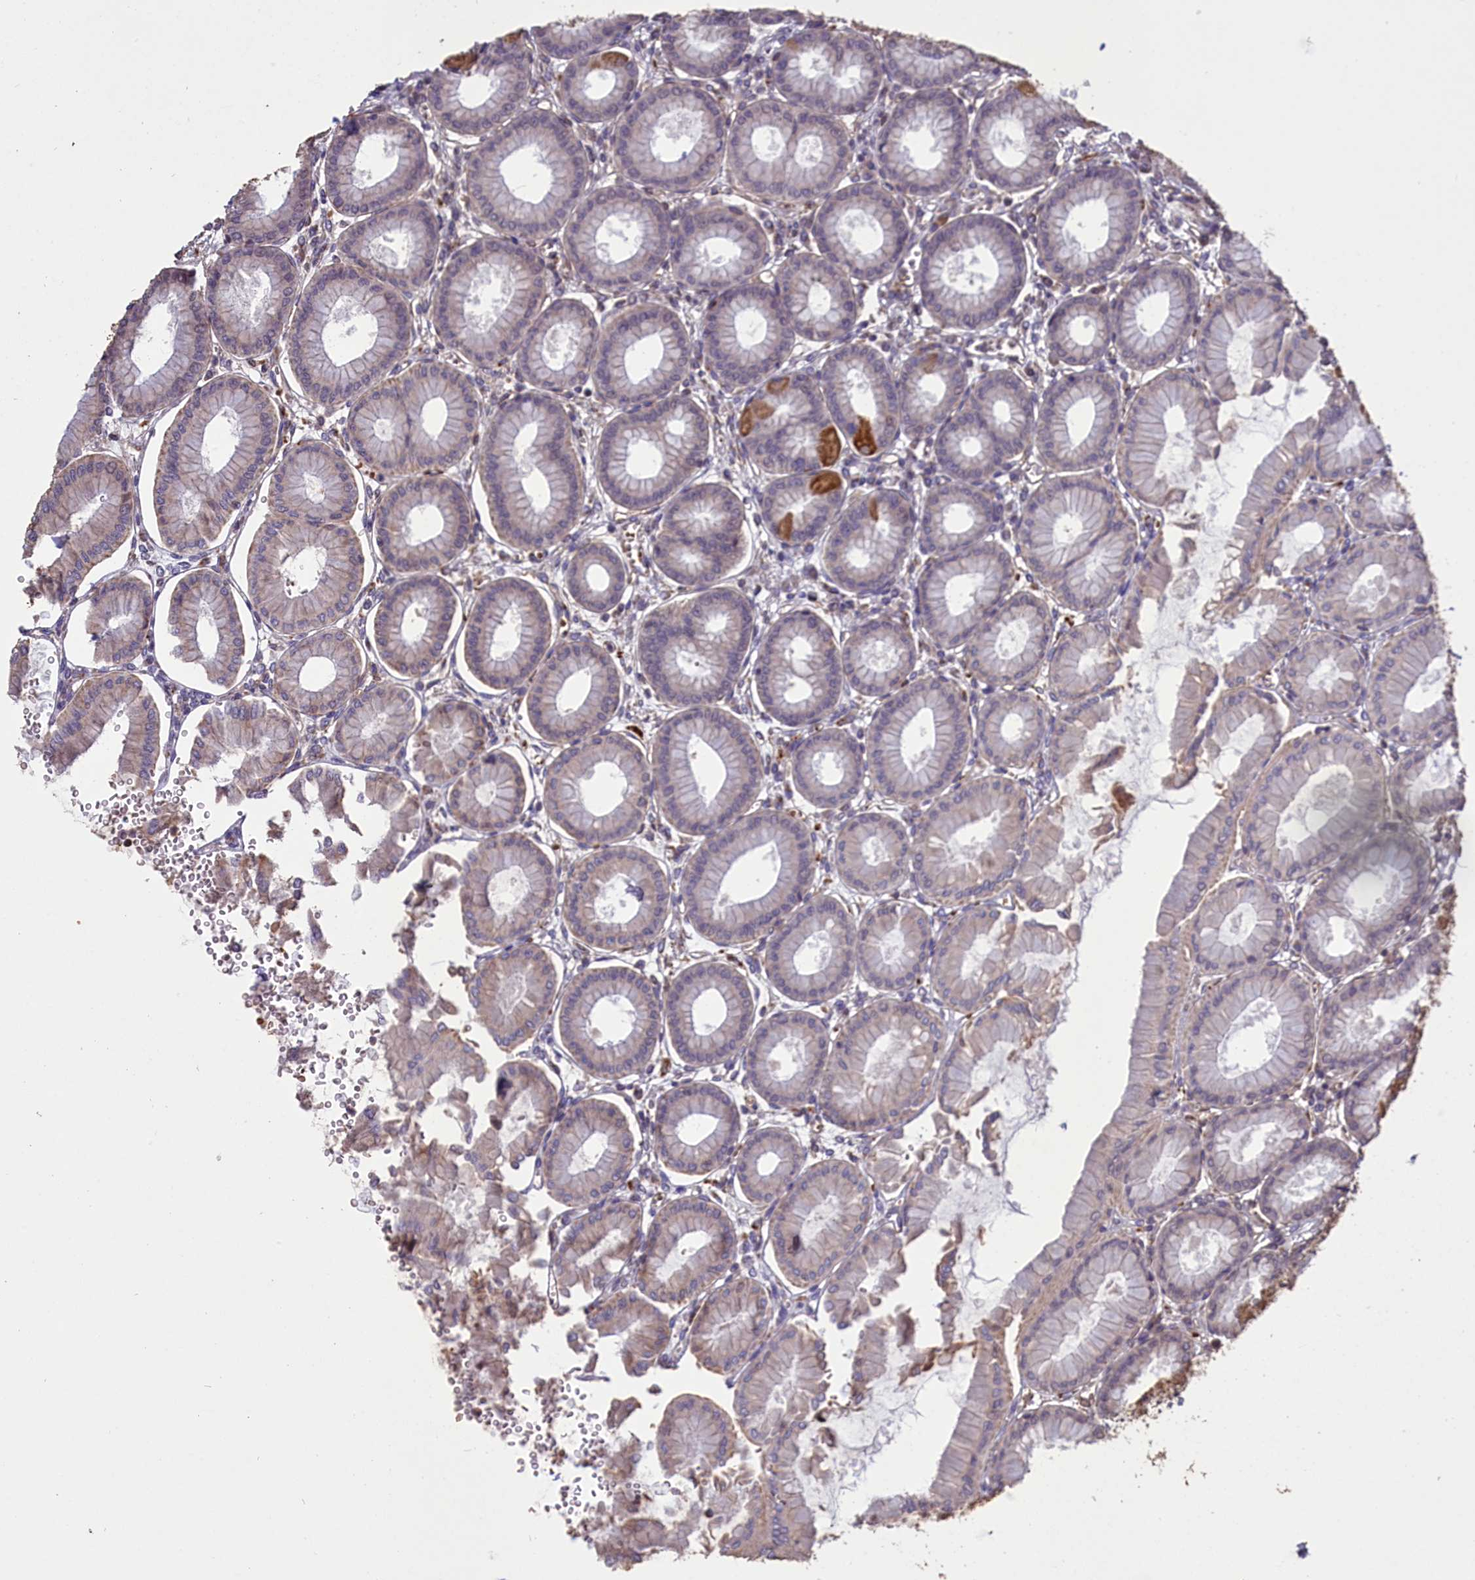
{"staining": {"intensity": "moderate", "quantity": "25%-75%", "location": "cytoplasmic/membranous,nuclear"}, "tissue": "stomach", "cell_type": "Glandular cells", "image_type": "normal", "snomed": [{"axis": "morphology", "description": "Normal tissue, NOS"}, {"axis": "topography", "description": "Stomach, upper"}], "caption": "Human stomach stained with a protein marker exhibits moderate staining in glandular cells.", "gene": "CLRN2", "patient": {"sex": "female", "age": 56}}